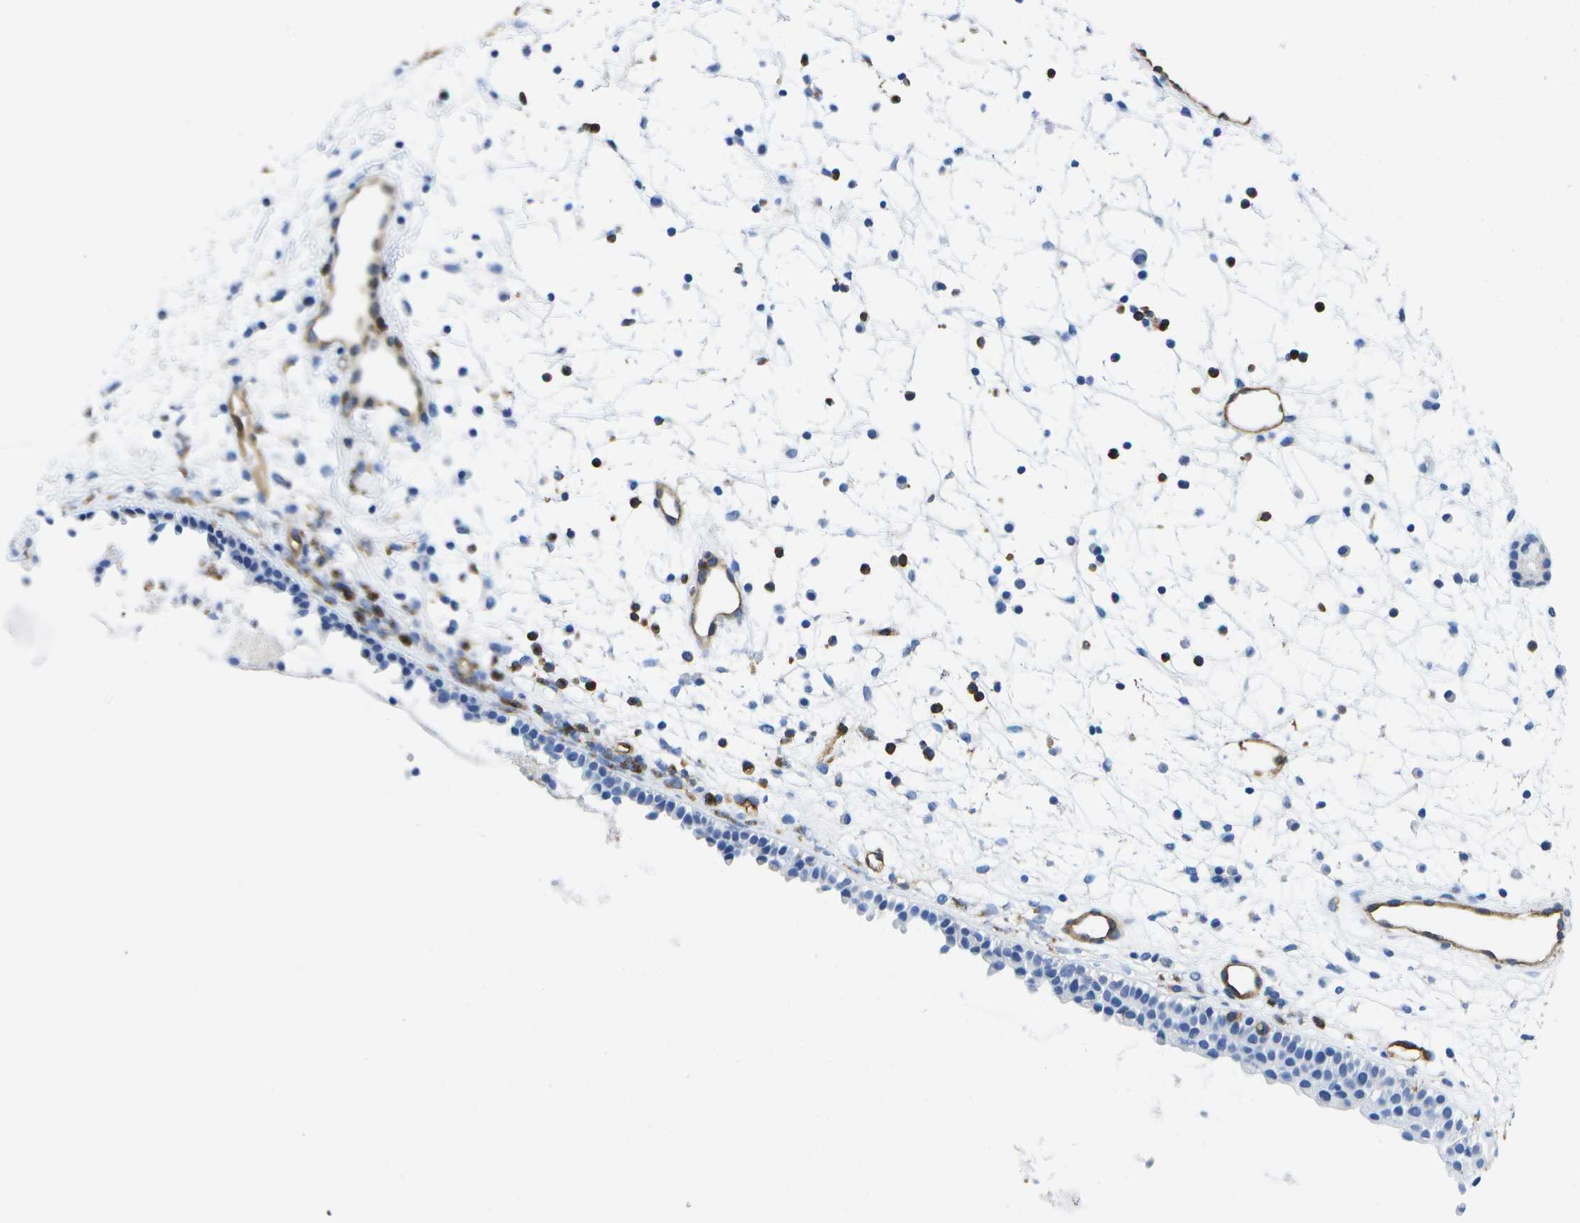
{"staining": {"intensity": "negative", "quantity": "none", "location": "none"}, "tissue": "nasopharynx", "cell_type": "Respiratory epithelial cells", "image_type": "normal", "snomed": [{"axis": "morphology", "description": "Normal tissue, NOS"}, {"axis": "topography", "description": "Nasopharynx"}], "caption": "An image of nasopharynx stained for a protein displays no brown staining in respiratory epithelial cells.", "gene": "DYSF", "patient": {"sex": "male", "age": 21}}